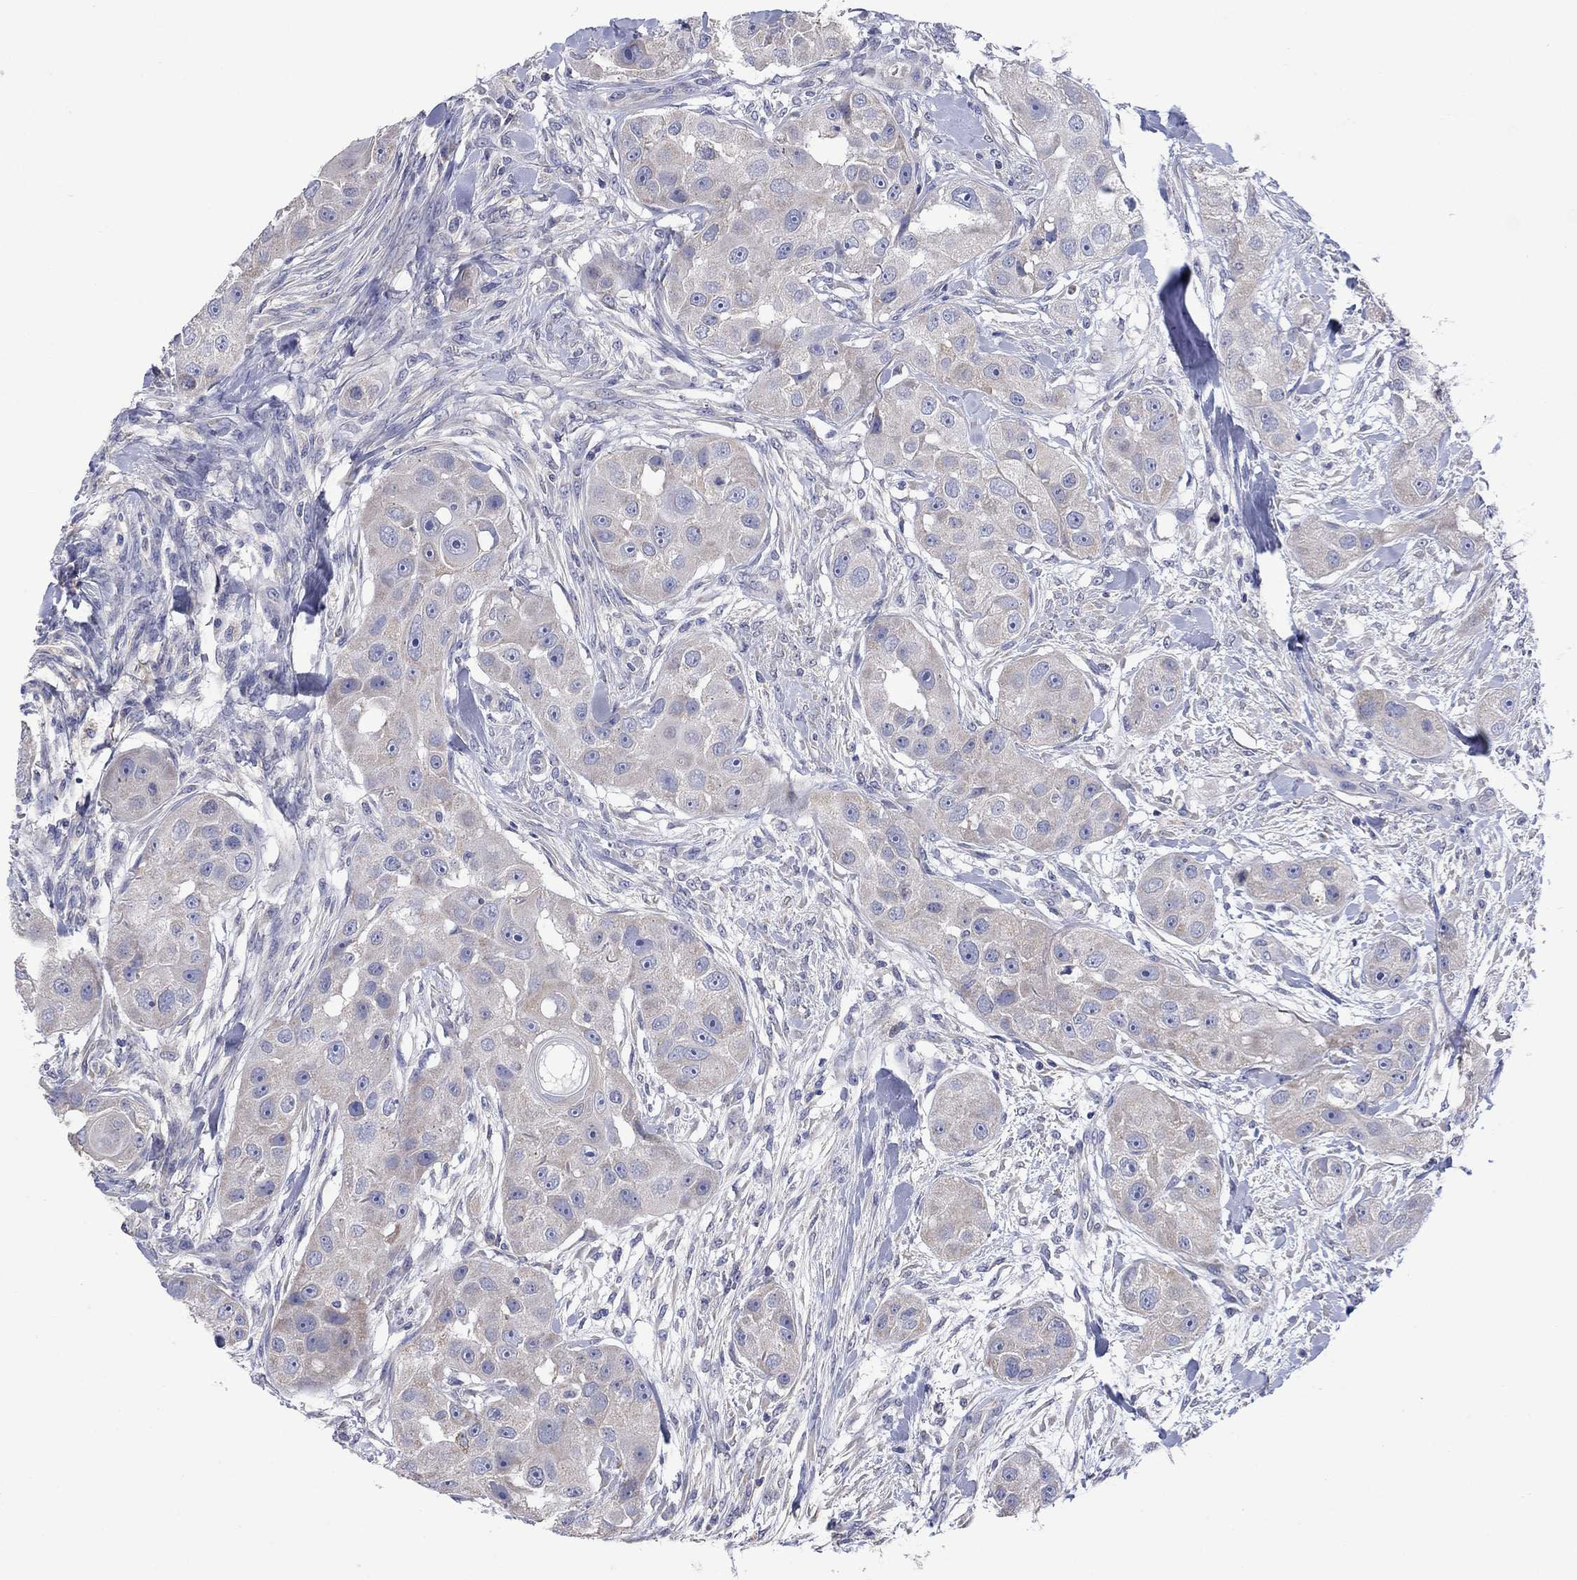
{"staining": {"intensity": "weak", "quantity": "25%-75%", "location": "cytoplasmic/membranous"}, "tissue": "head and neck cancer", "cell_type": "Tumor cells", "image_type": "cancer", "snomed": [{"axis": "morphology", "description": "Squamous cell carcinoma, NOS"}, {"axis": "topography", "description": "Head-Neck"}], "caption": "The immunohistochemical stain shows weak cytoplasmic/membranous expression in tumor cells of head and neck squamous cell carcinoma tissue.", "gene": "CLVS1", "patient": {"sex": "male", "age": 51}}